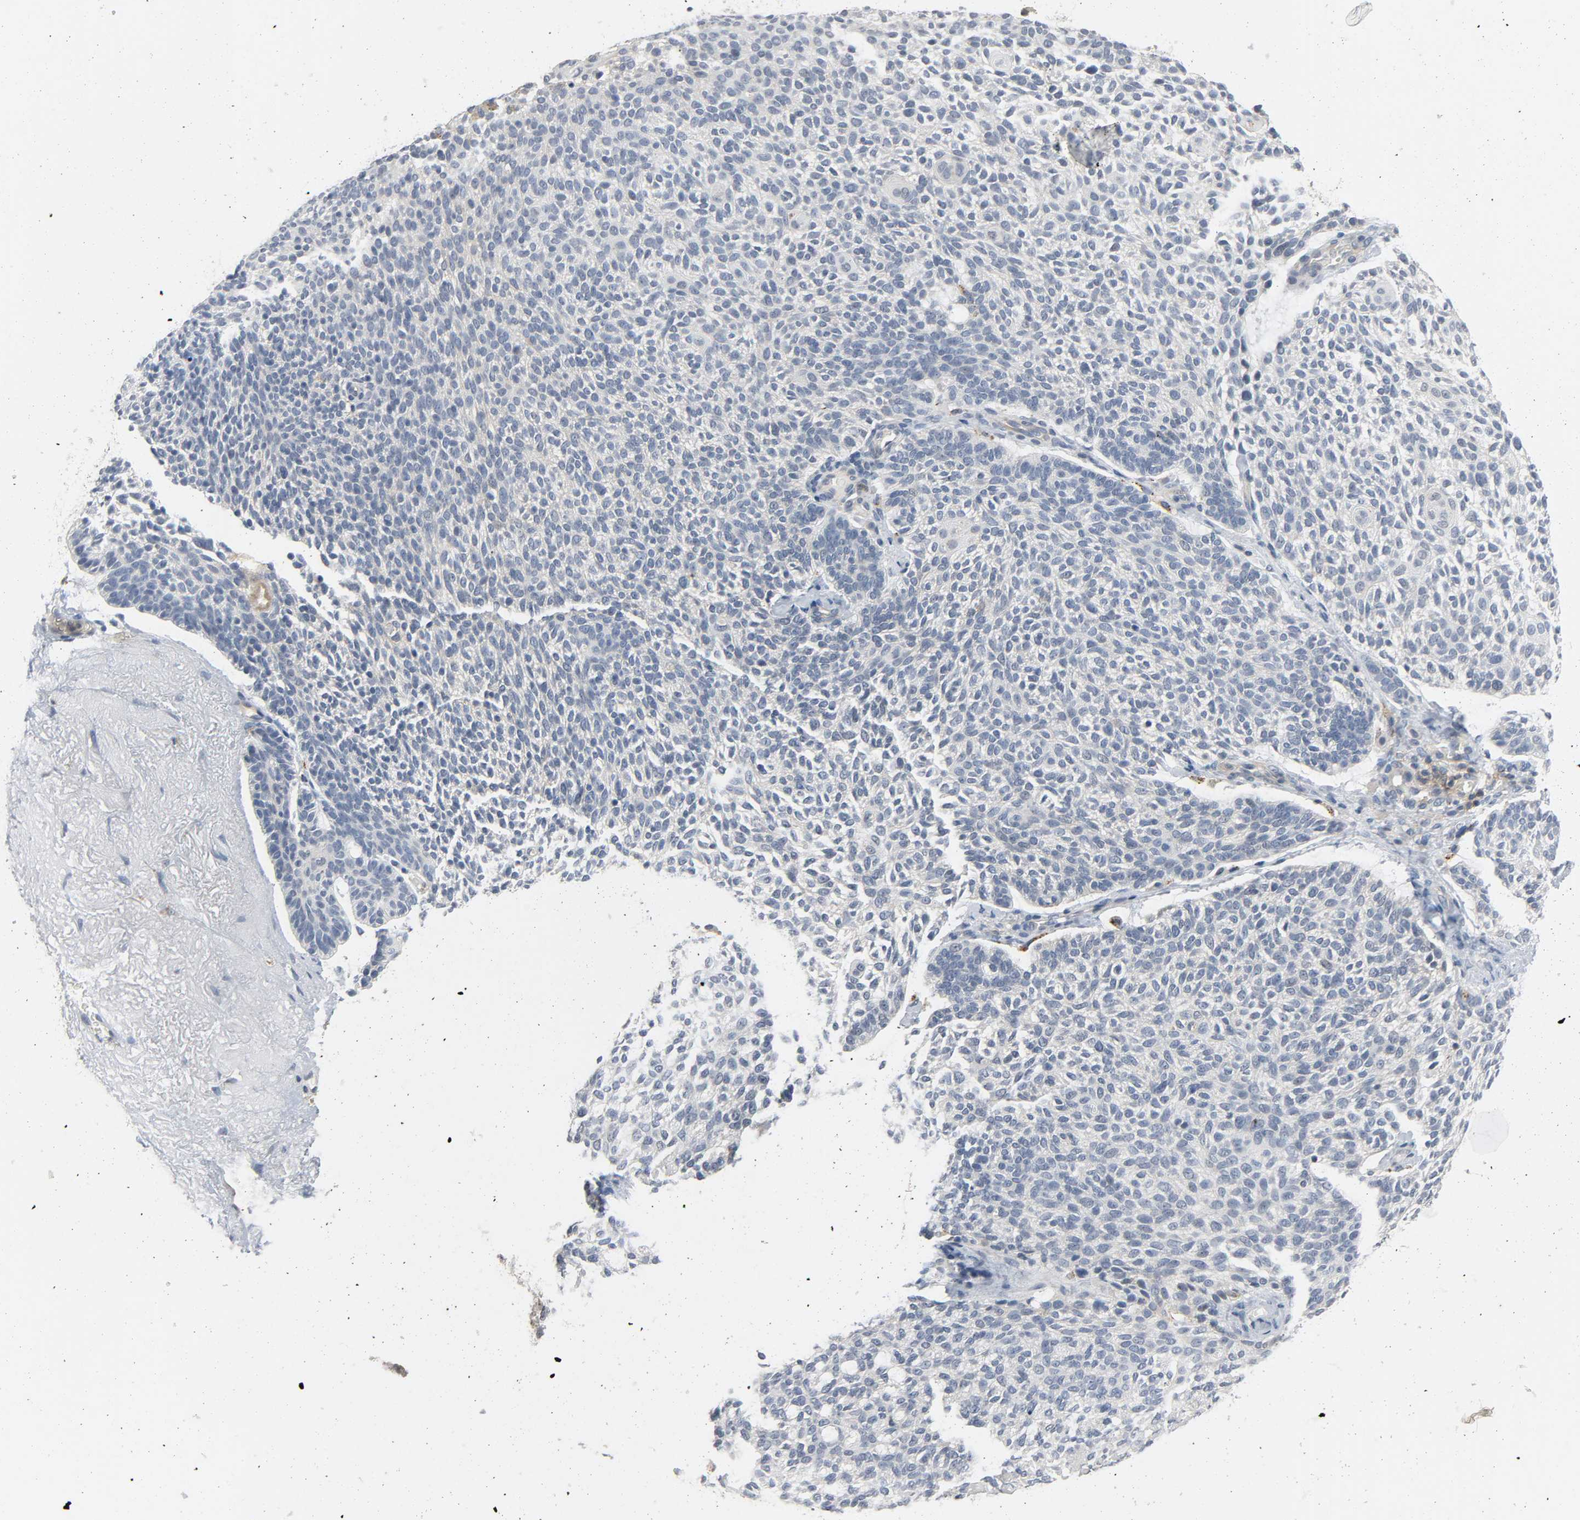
{"staining": {"intensity": "negative", "quantity": "none", "location": "none"}, "tissue": "skin cancer", "cell_type": "Tumor cells", "image_type": "cancer", "snomed": [{"axis": "morphology", "description": "Normal tissue, NOS"}, {"axis": "morphology", "description": "Basal cell carcinoma"}, {"axis": "topography", "description": "Skin"}], "caption": "High power microscopy micrograph of an immunohistochemistry image of skin cancer, revealing no significant staining in tumor cells.", "gene": "CD4", "patient": {"sex": "female", "age": 70}}